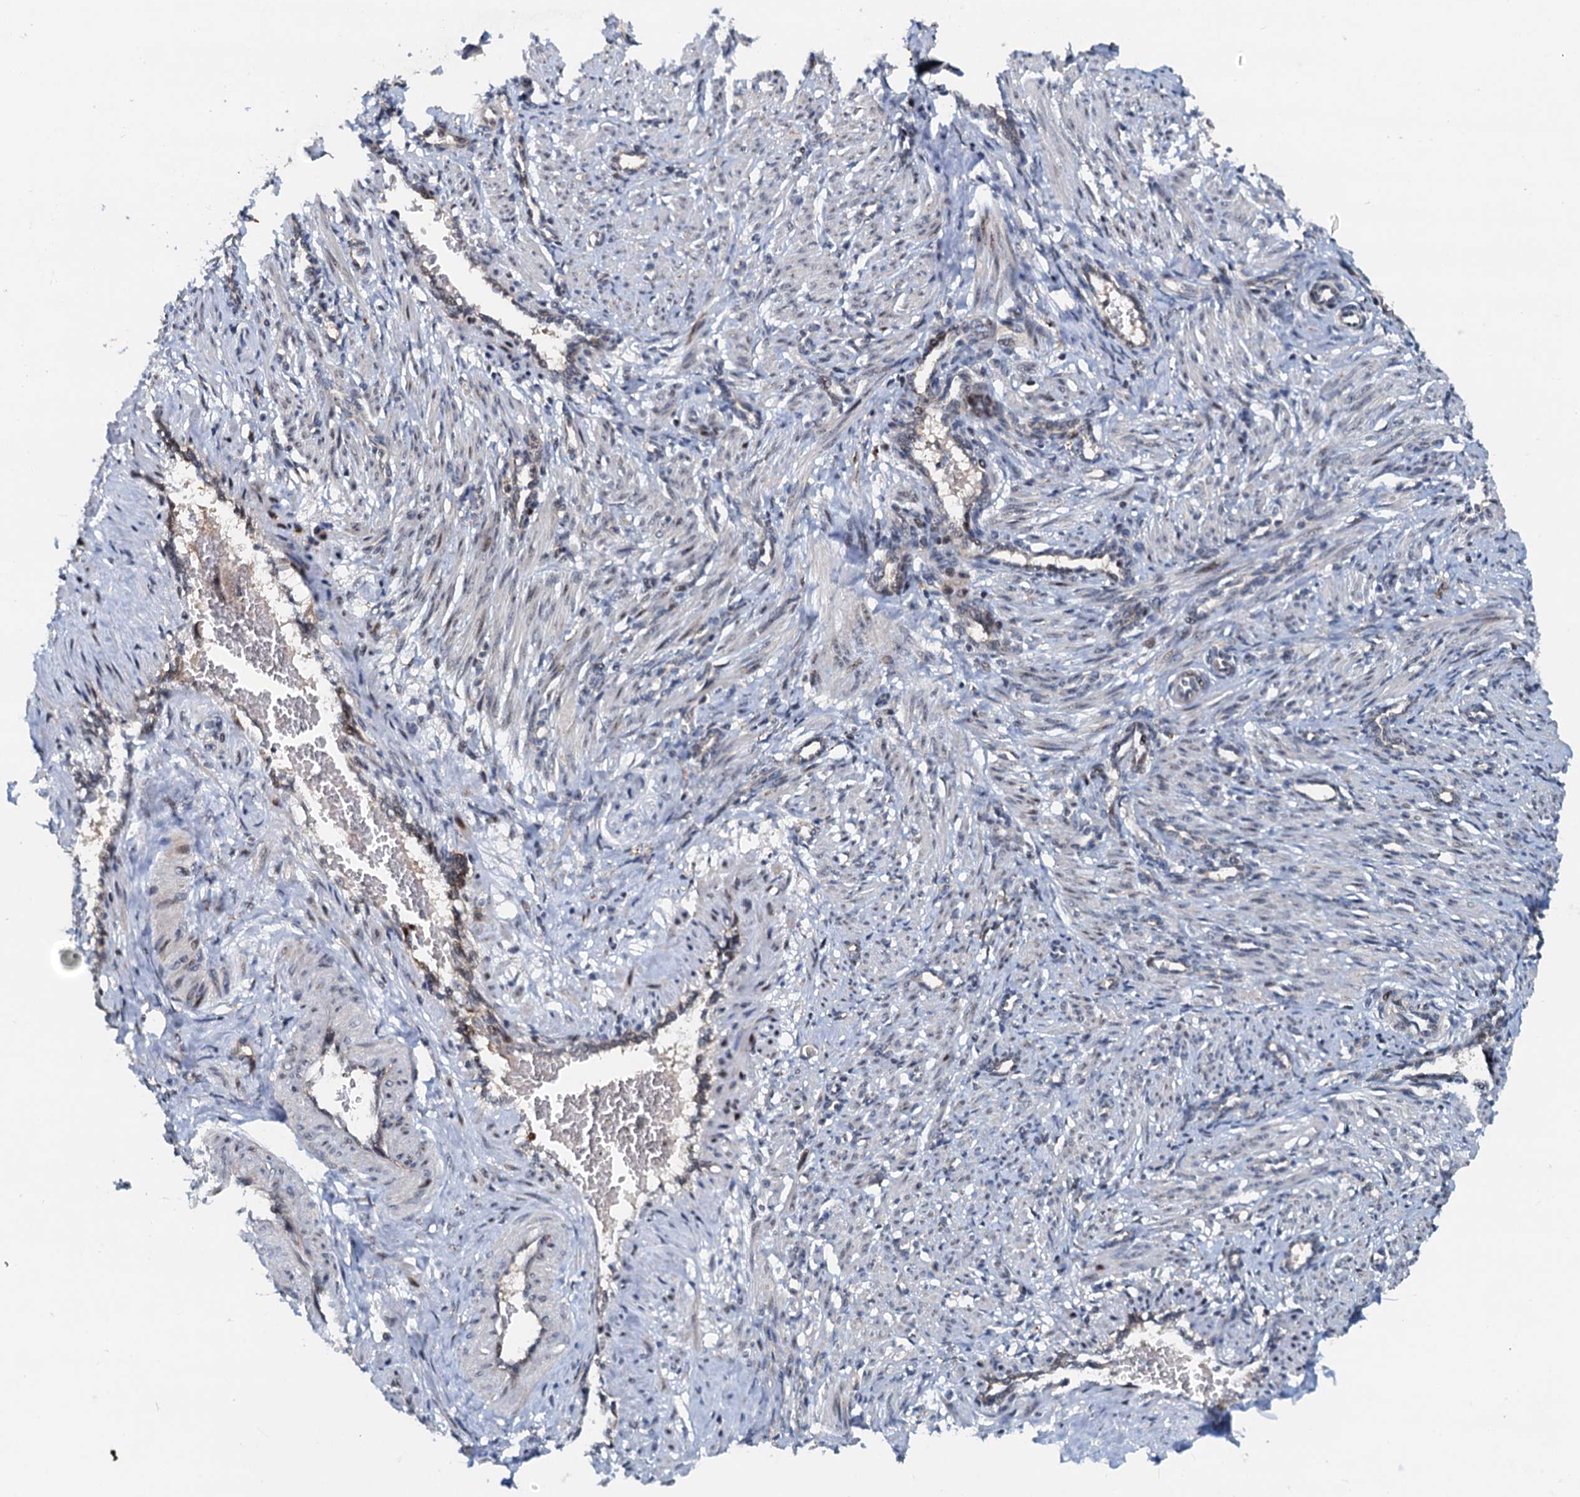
{"staining": {"intensity": "moderate", "quantity": "25%-75%", "location": "nuclear"}, "tissue": "smooth muscle", "cell_type": "Smooth muscle cells", "image_type": "normal", "snomed": [{"axis": "morphology", "description": "Normal tissue, NOS"}, {"axis": "topography", "description": "Endometrium"}], "caption": "Immunohistochemistry (IHC) of benign smooth muscle displays medium levels of moderate nuclear positivity in about 25%-75% of smooth muscle cells. (Brightfield microscopy of DAB IHC at high magnification).", "gene": "DNAJC21", "patient": {"sex": "female", "age": 33}}